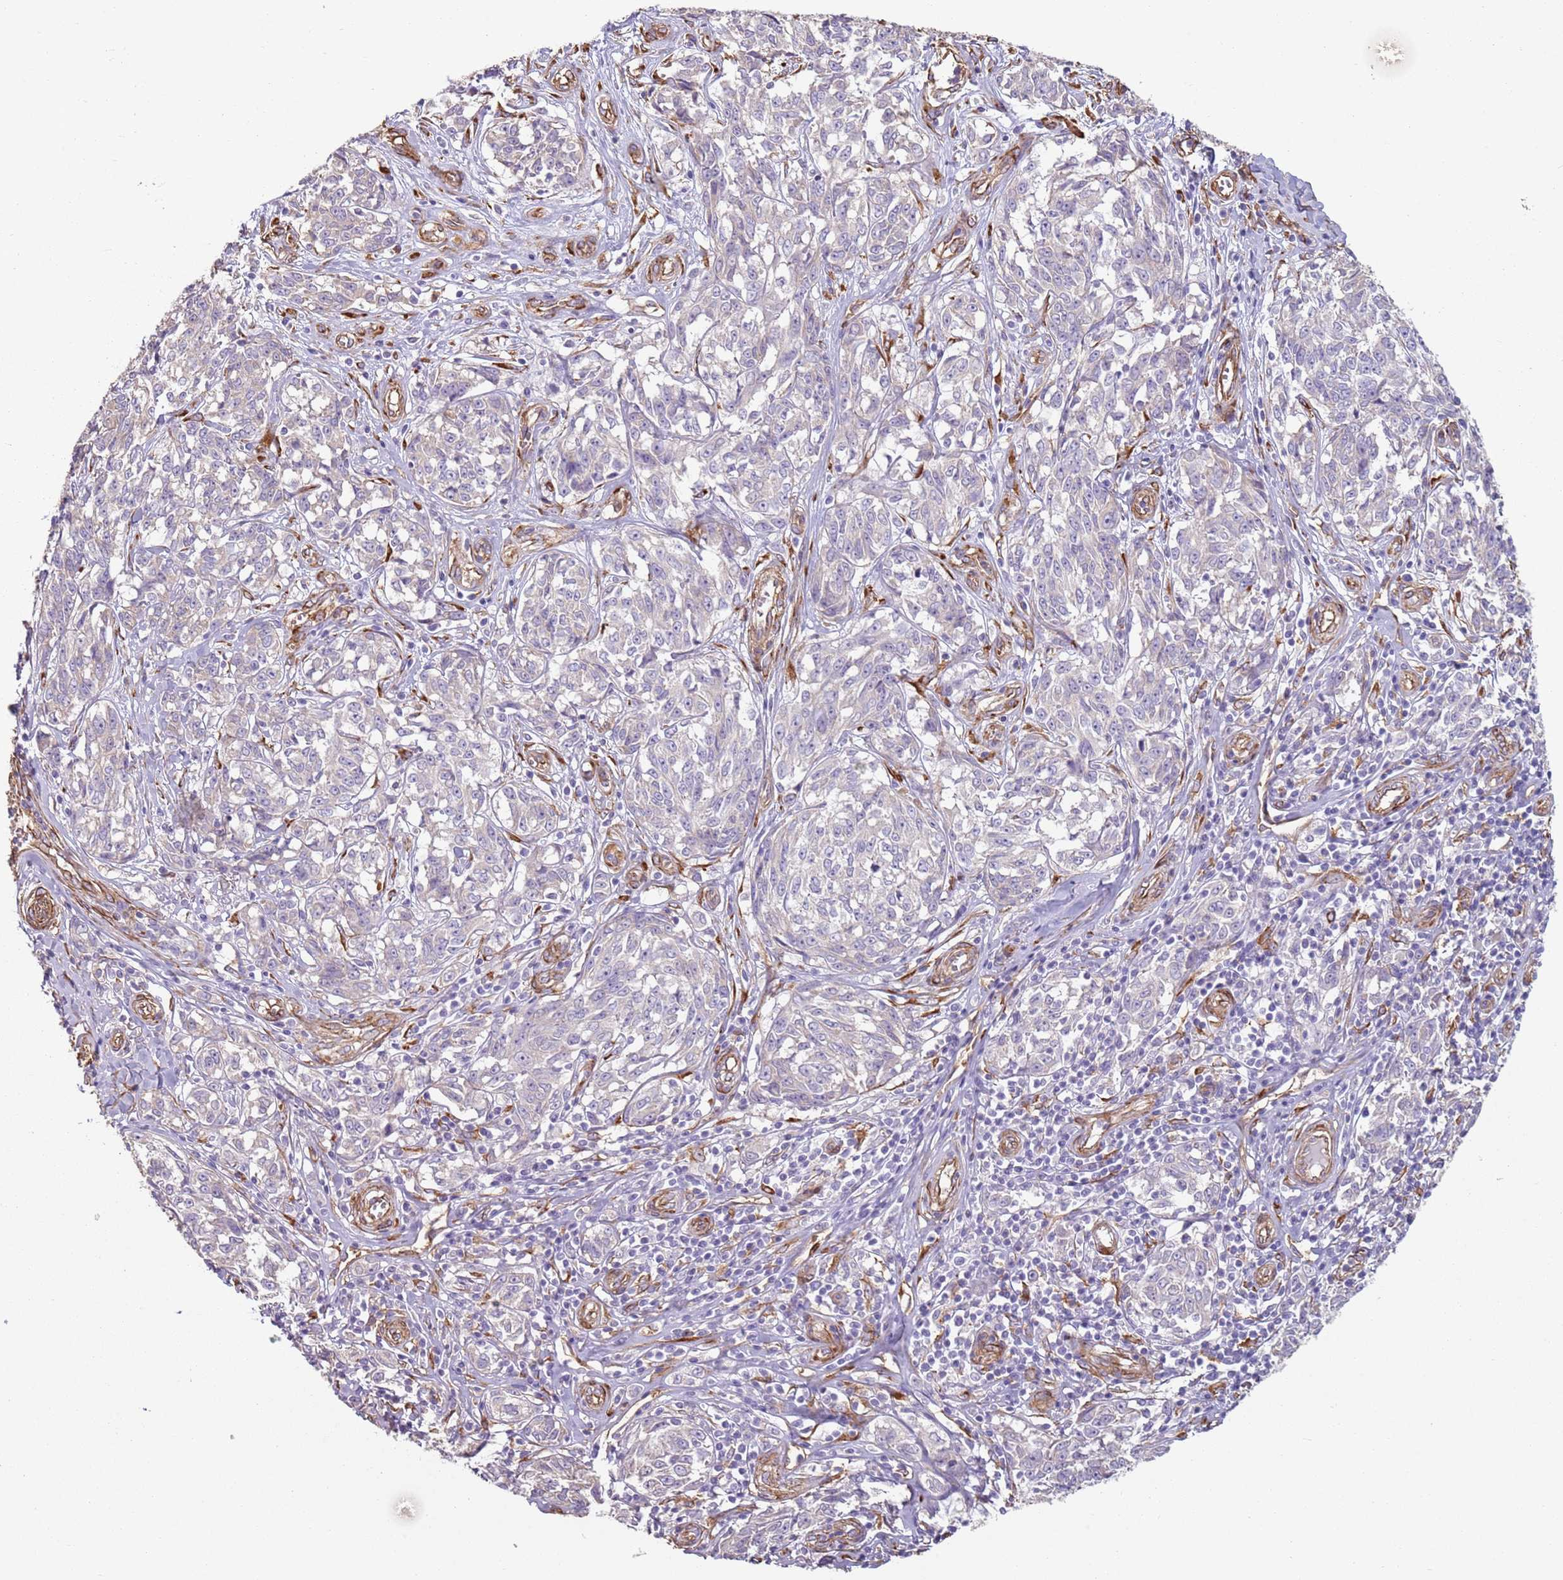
{"staining": {"intensity": "negative", "quantity": "none", "location": "none"}, "tissue": "melanoma", "cell_type": "Tumor cells", "image_type": "cancer", "snomed": [{"axis": "morphology", "description": "Normal tissue, NOS"}, {"axis": "morphology", "description": "Malignant melanoma, NOS"}, {"axis": "topography", "description": "Skin"}], "caption": "Immunohistochemical staining of malignant melanoma shows no significant expression in tumor cells.", "gene": "PHLPP2", "patient": {"sex": "female", "age": 64}}